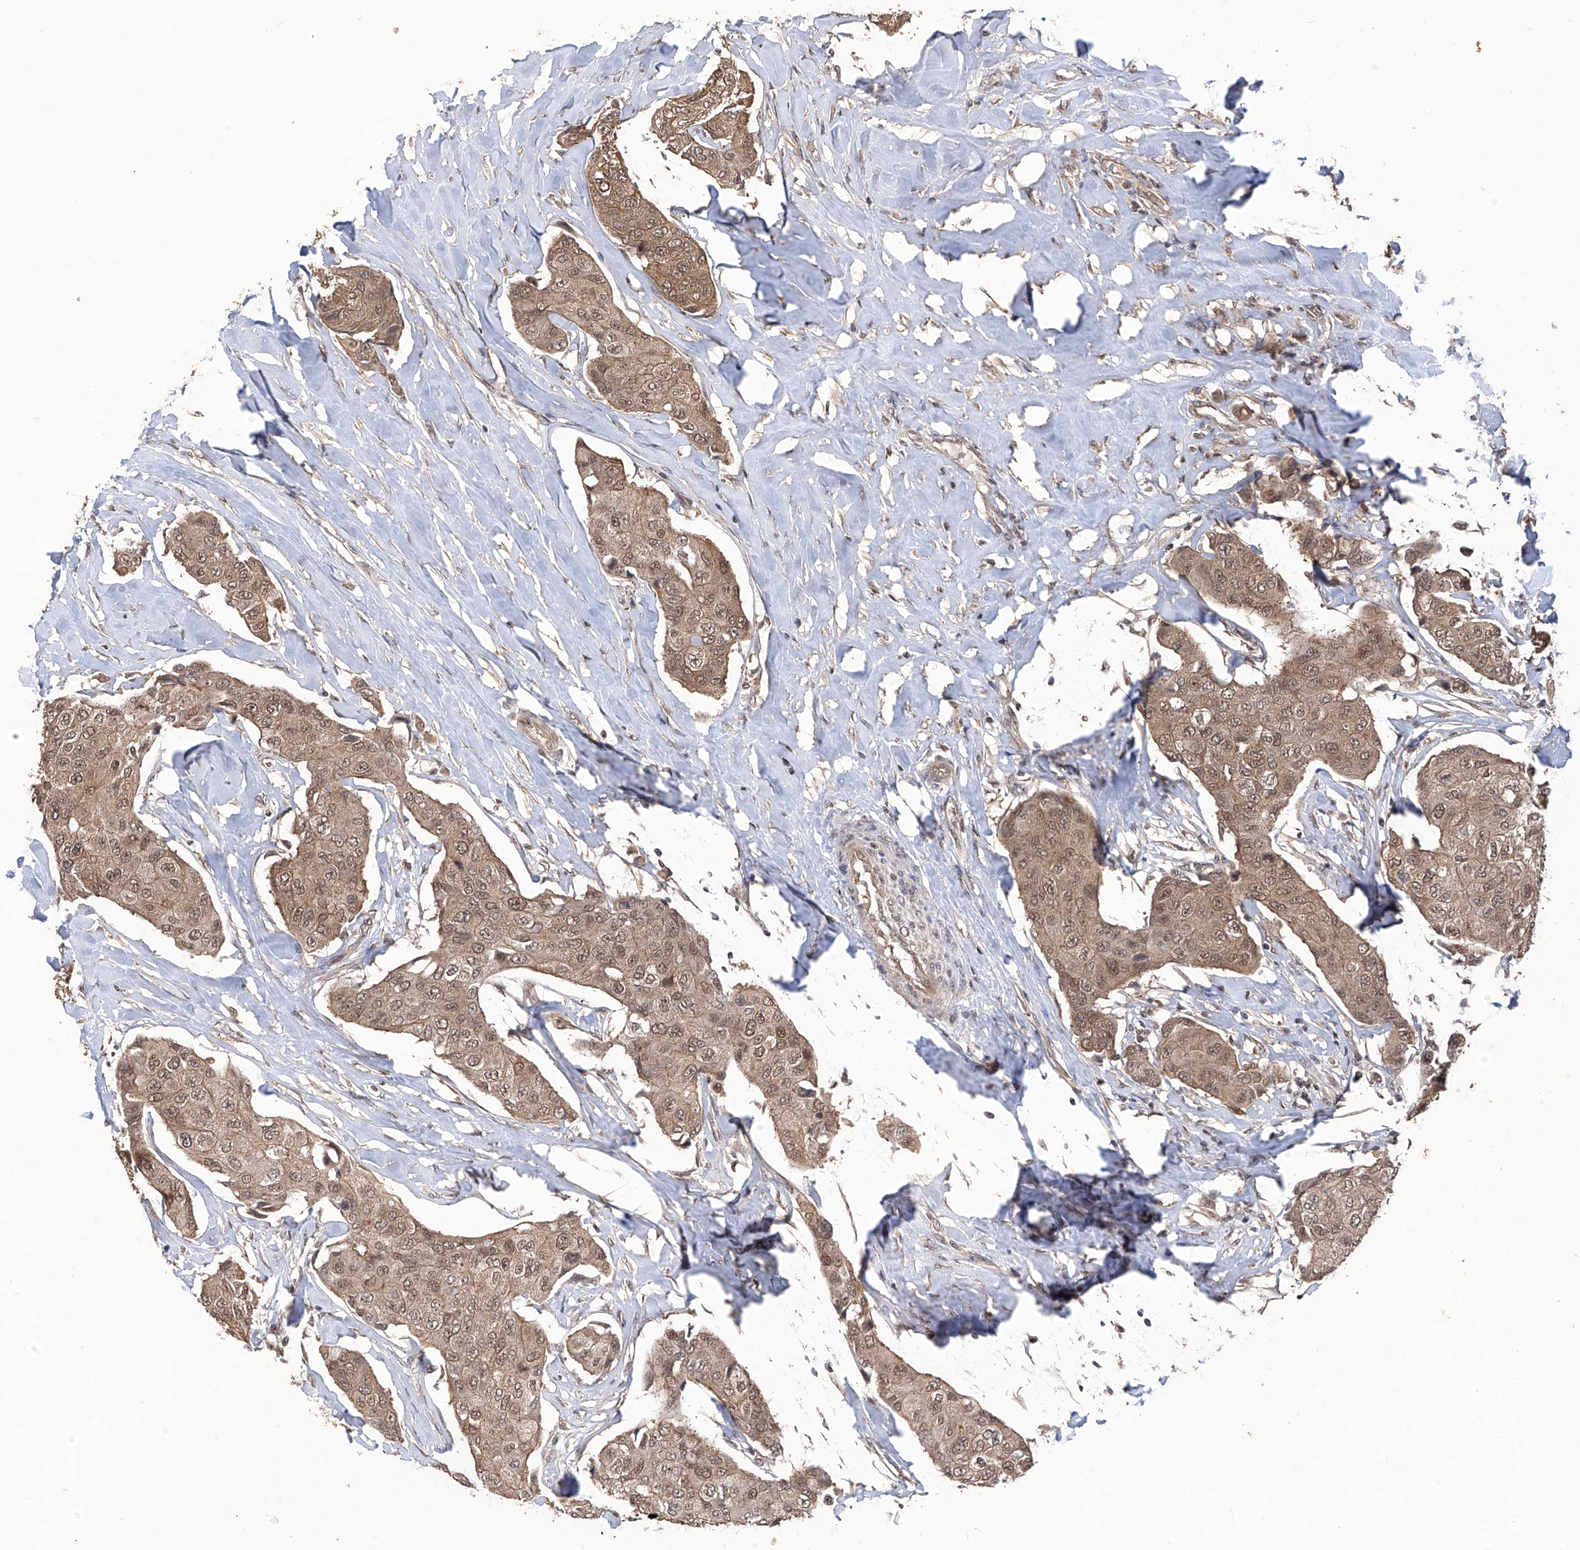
{"staining": {"intensity": "moderate", "quantity": ">75%", "location": "cytoplasmic/membranous,nuclear"}, "tissue": "breast cancer", "cell_type": "Tumor cells", "image_type": "cancer", "snomed": [{"axis": "morphology", "description": "Duct carcinoma"}, {"axis": "topography", "description": "Breast"}], "caption": "IHC histopathology image of human breast invasive ductal carcinoma stained for a protein (brown), which exhibits medium levels of moderate cytoplasmic/membranous and nuclear positivity in about >75% of tumor cells.", "gene": "LYSMD4", "patient": {"sex": "female", "age": 80}}